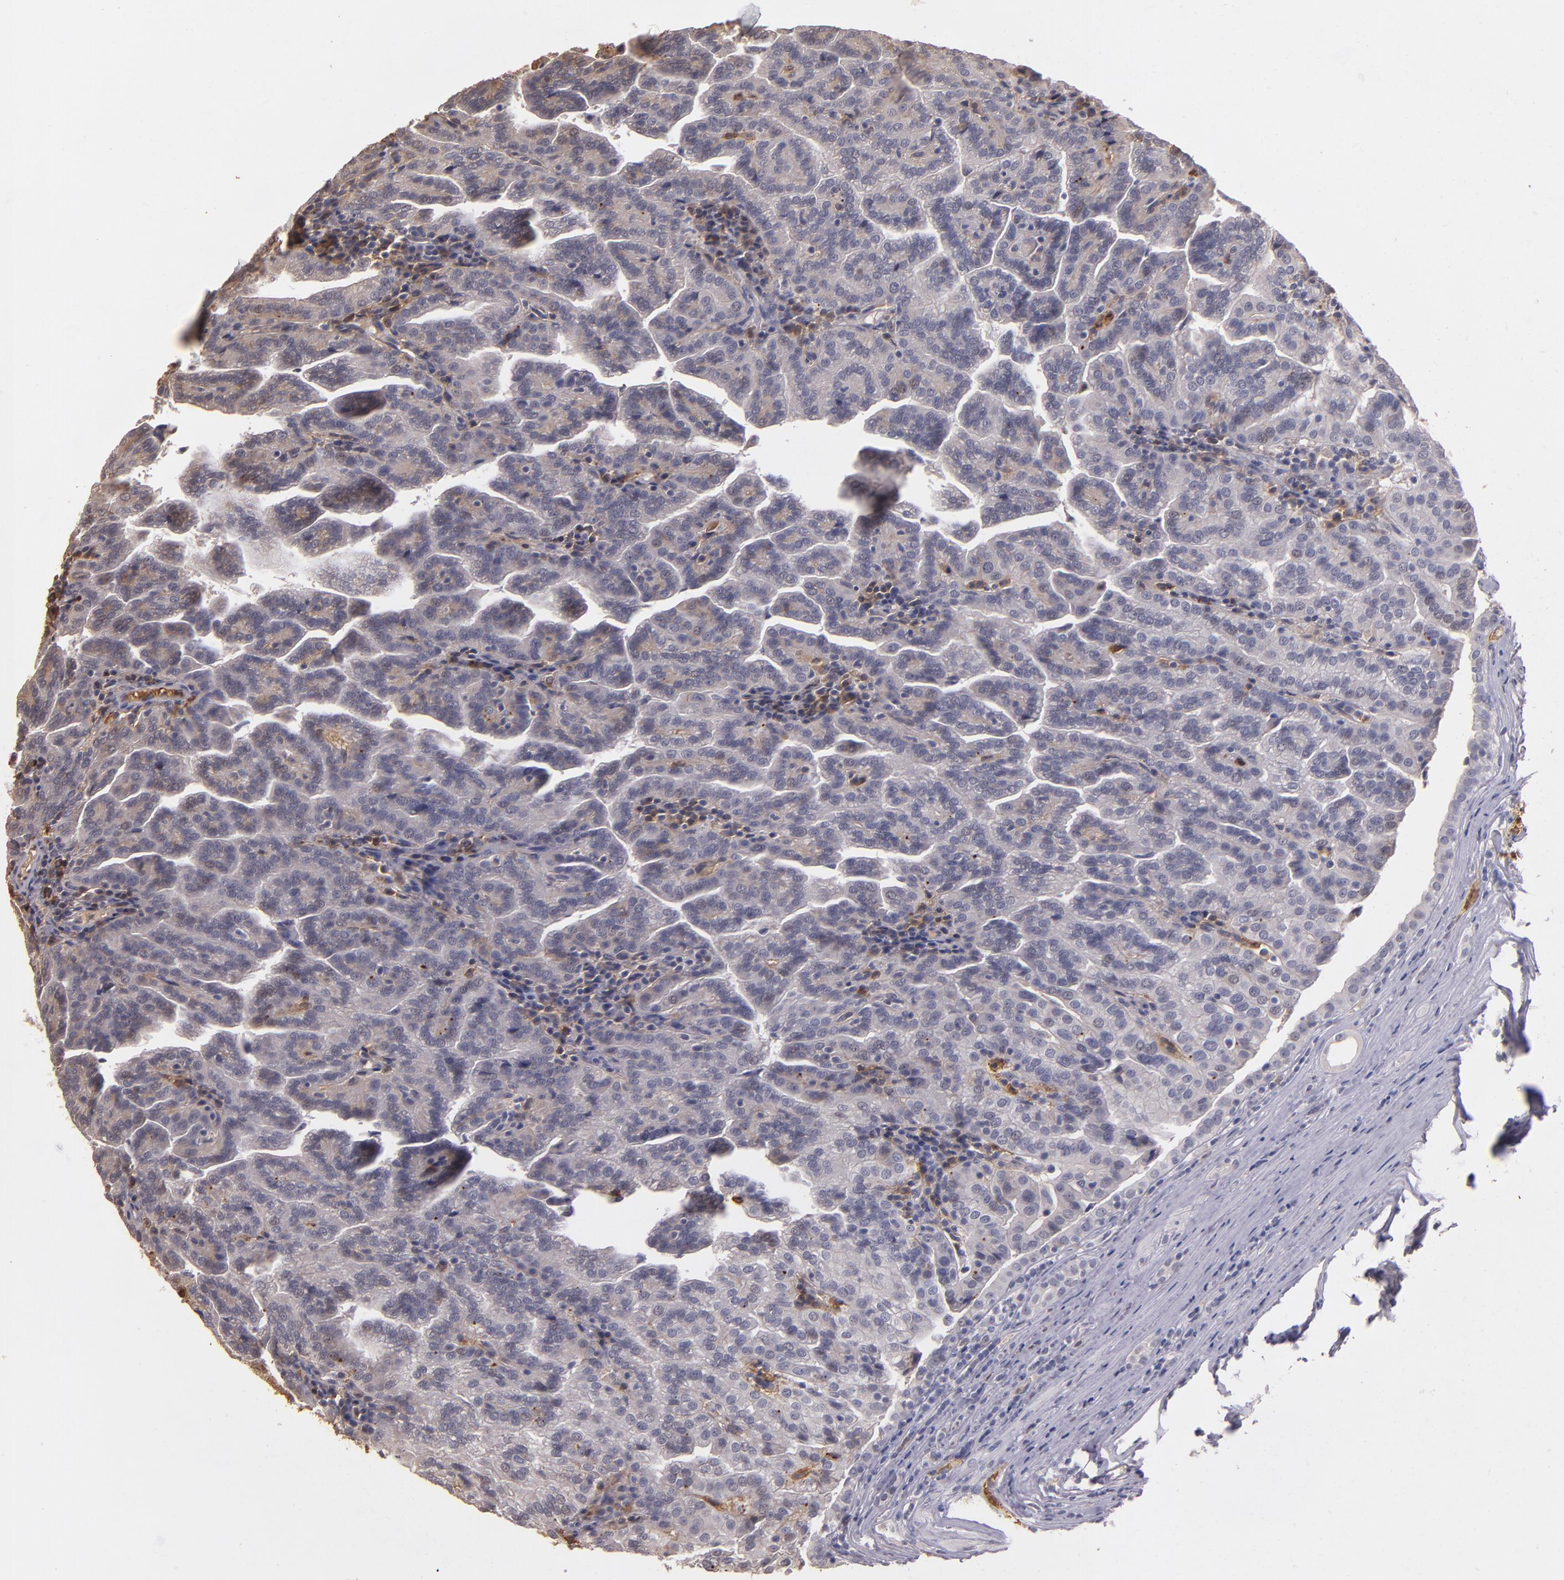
{"staining": {"intensity": "weak", "quantity": ">75%", "location": "cytoplasmic/membranous"}, "tissue": "renal cancer", "cell_type": "Tumor cells", "image_type": "cancer", "snomed": [{"axis": "morphology", "description": "Adenocarcinoma, NOS"}, {"axis": "topography", "description": "Kidney"}], "caption": "Human adenocarcinoma (renal) stained for a protein (brown) demonstrates weak cytoplasmic/membranous positive expression in approximately >75% of tumor cells.", "gene": "PTS", "patient": {"sex": "male", "age": 61}}